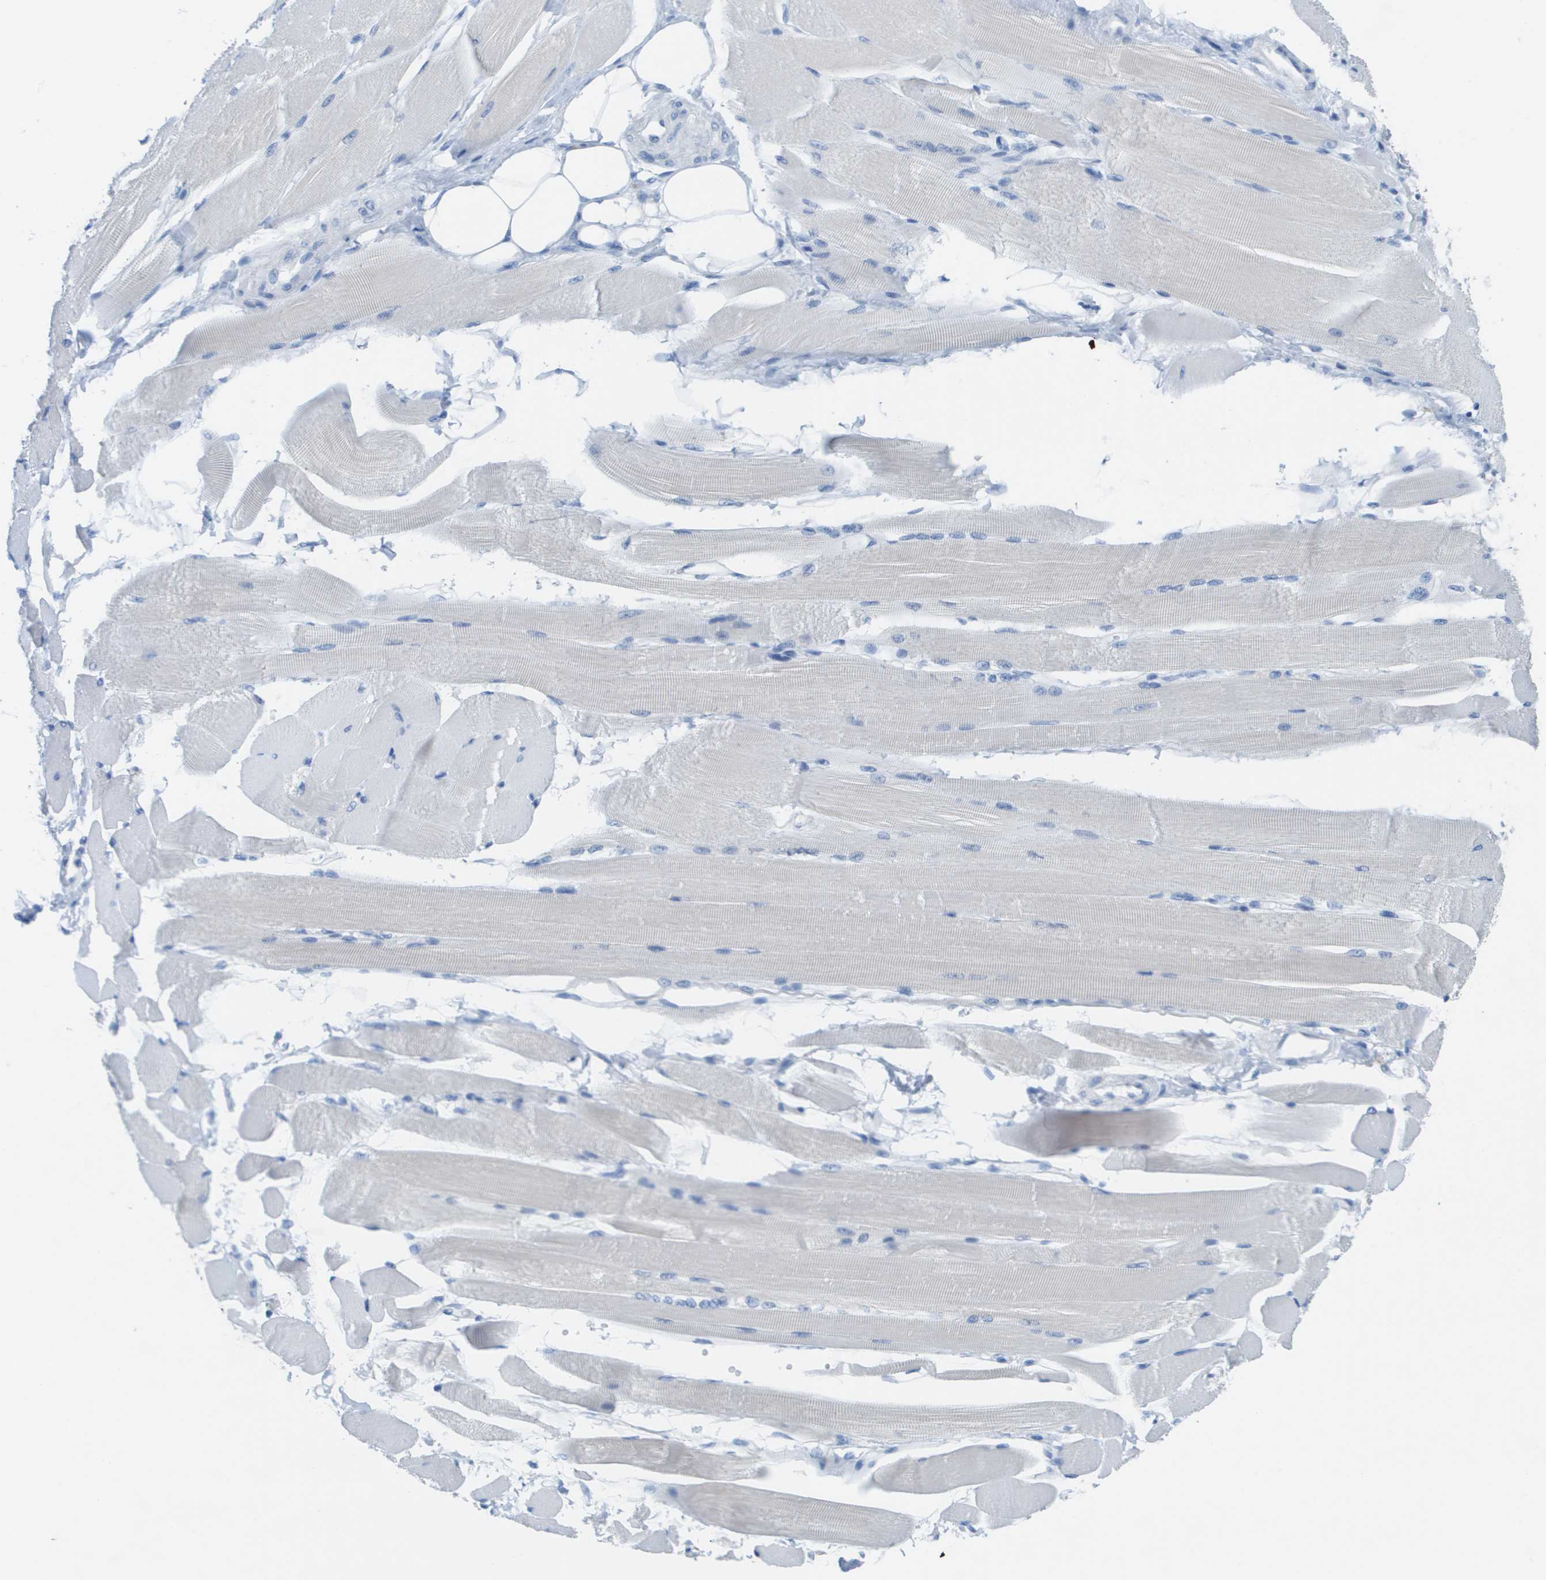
{"staining": {"intensity": "negative", "quantity": "none", "location": "none"}, "tissue": "skeletal muscle", "cell_type": "Myocytes", "image_type": "normal", "snomed": [{"axis": "morphology", "description": "Normal tissue, NOS"}, {"axis": "topography", "description": "Skeletal muscle"}, {"axis": "topography", "description": "Peripheral nerve tissue"}], "caption": "IHC photomicrograph of benign skeletal muscle: skeletal muscle stained with DAB displays no significant protein positivity in myocytes.", "gene": "GPR18", "patient": {"sex": "female", "age": 84}}